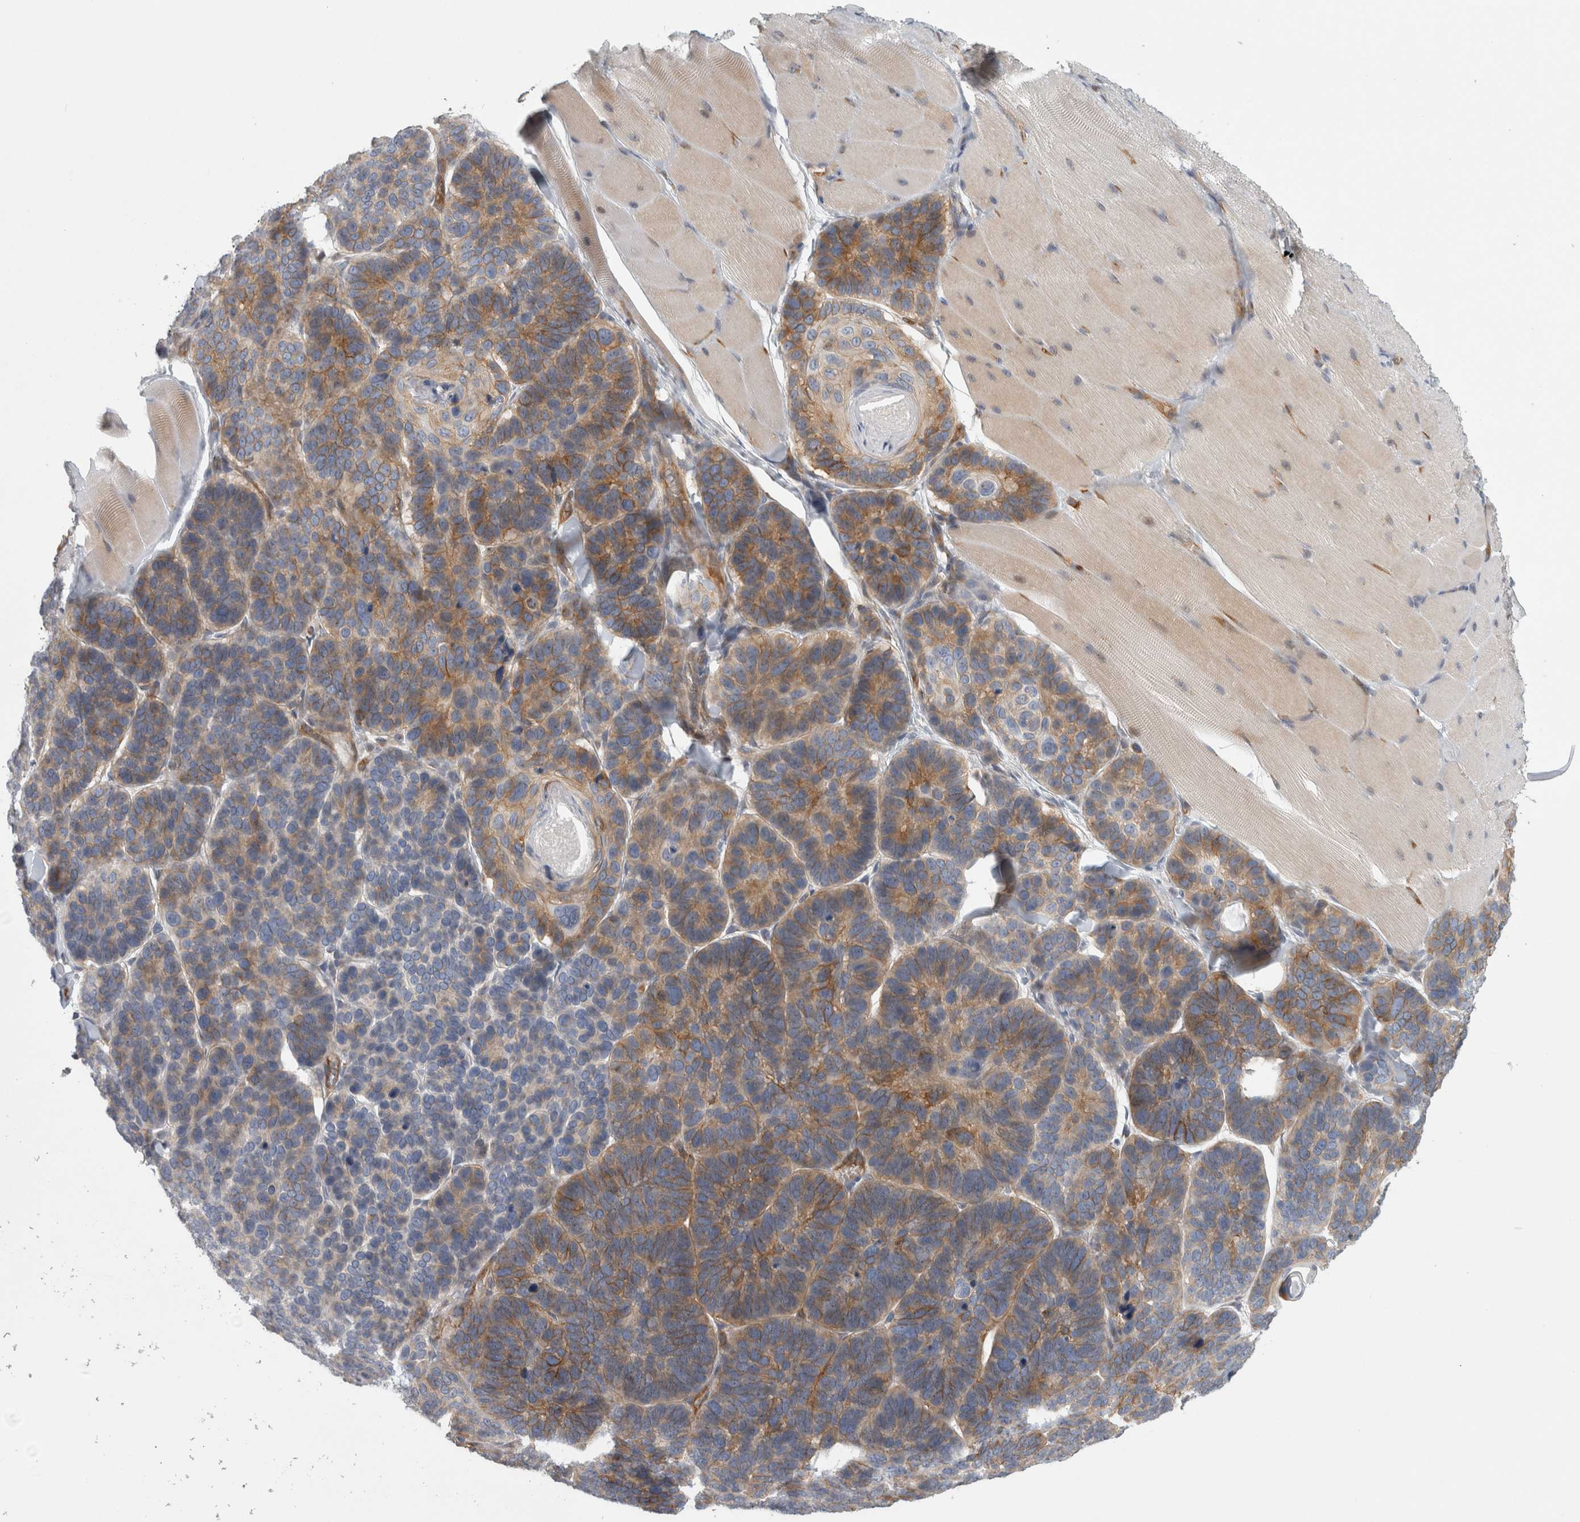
{"staining": {"intensity": "moderate", "quantity": "25%-75%", "location": "cytoplasmic/membranous"}, "tissue": "skin cancer", "cell_type": "Tumor cells", "image_type": "cancer", "snomed": [{"axis": "morphology", "description": "Basal cell carcinoma"}, {"axis": "topography", "description": "Skin"}], "caption": "A medium amount of moderate cytoplasmic/membranous expression is appreciated in about 25%-75% of tumor cells in basal cell carcinoma (skin) tissue. The staining is performed using DAB (3,3'-diaminobenzidine) brown chromogen to label protein expression. The nuclei are counter-stained blue using hematoxylin.", "gene": "PEX6", "patient": {"sex": "male", "age": 62}}